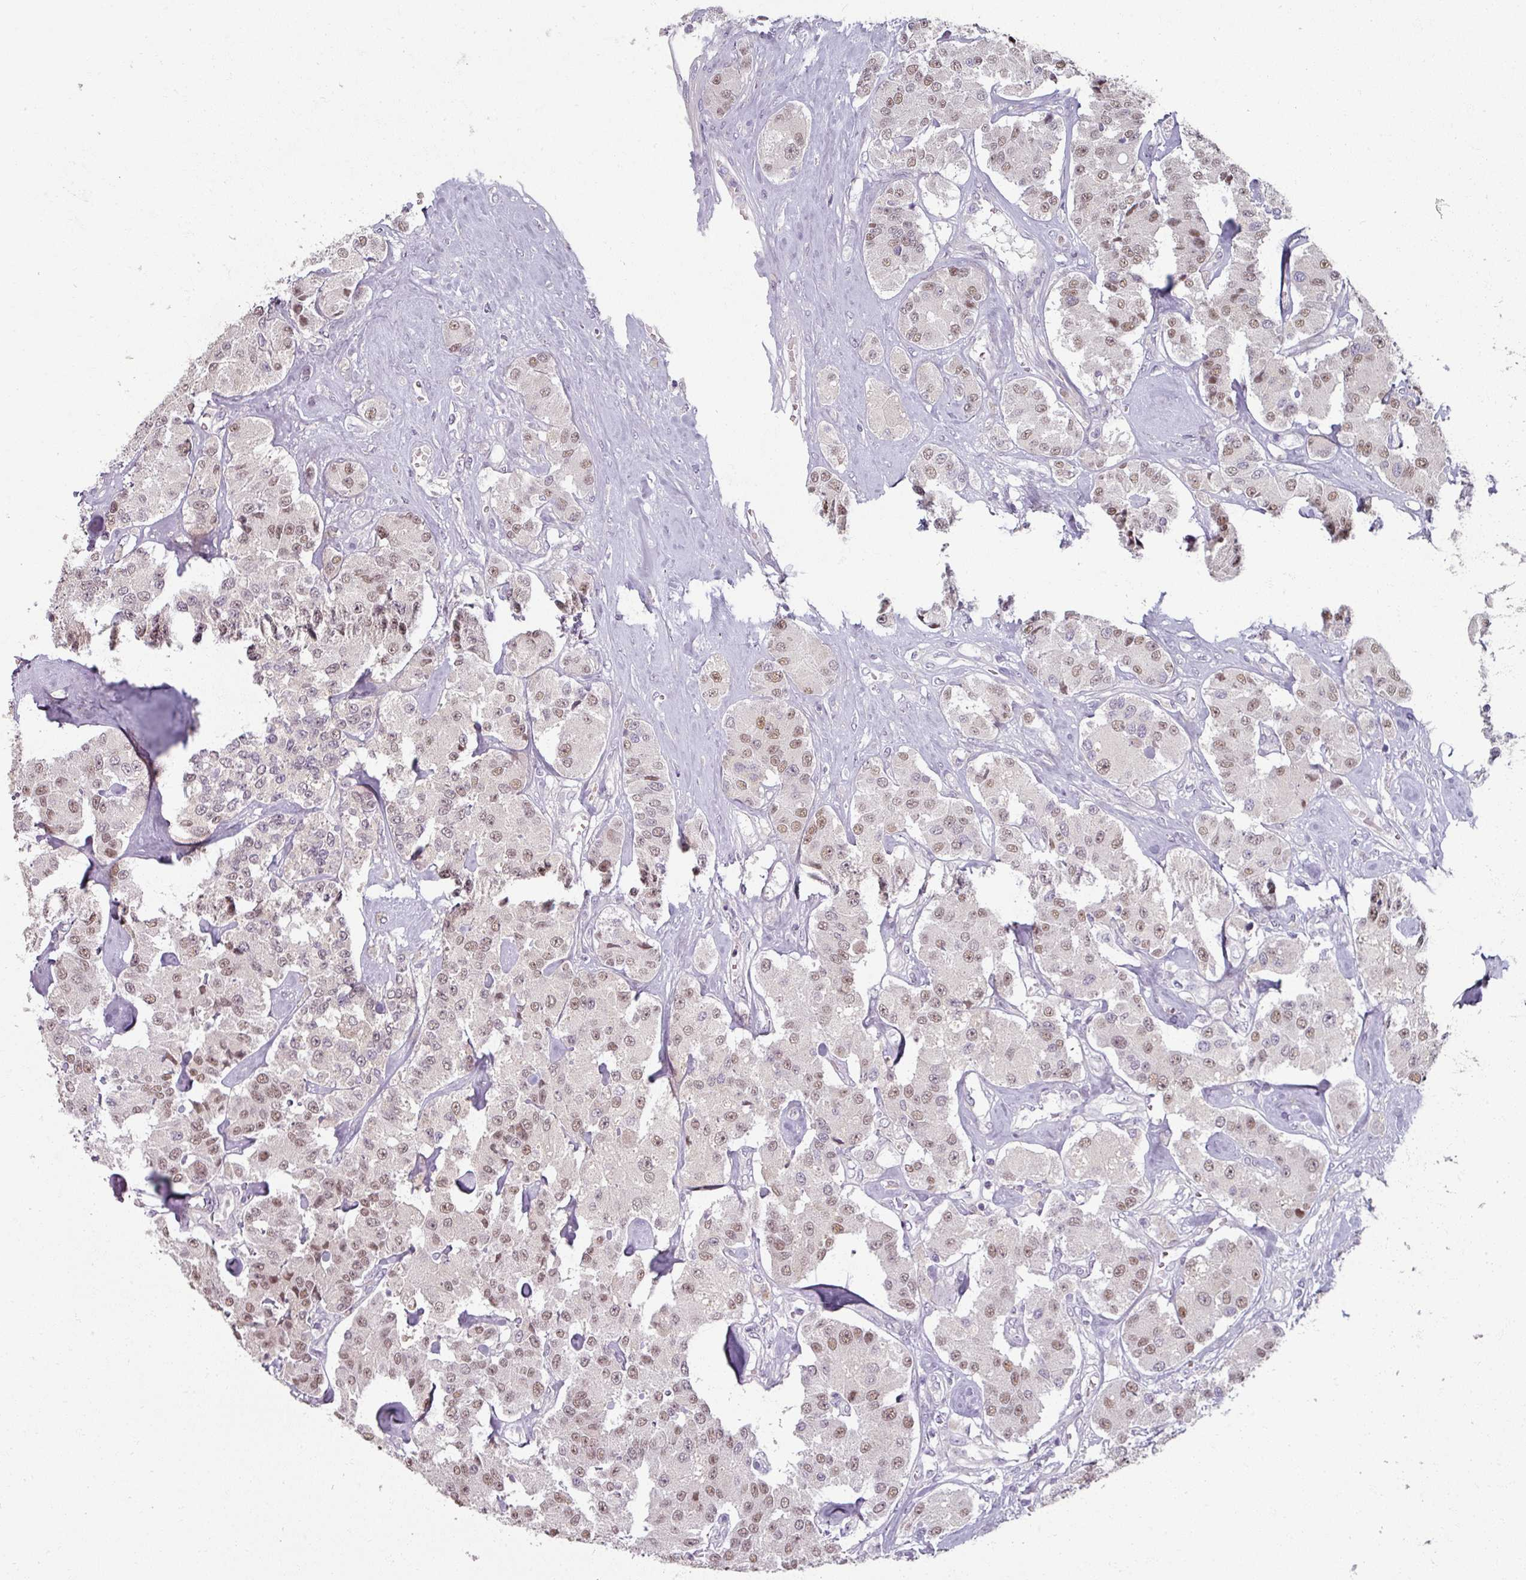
{"staining": {"intensity": "moderate", "quantity": ">75%", "location": "nuclear"}, "tissue": "carcinoid", "cell_type": "Tumor cells", "image_type": "cancer", "snomed": [{"axis": "morphology", "description": "Carcinoid, malignant, NOS"}, {"axis": "topography", "description": "Pancreas"}], "caption": "IHC of human carcinoid (malignant) demonstrates medium levels of moderate nuclear positivity in about >75% of tumor cells.", "gene": "MYMK", "patient": {"sex": "male", "age": 41}}